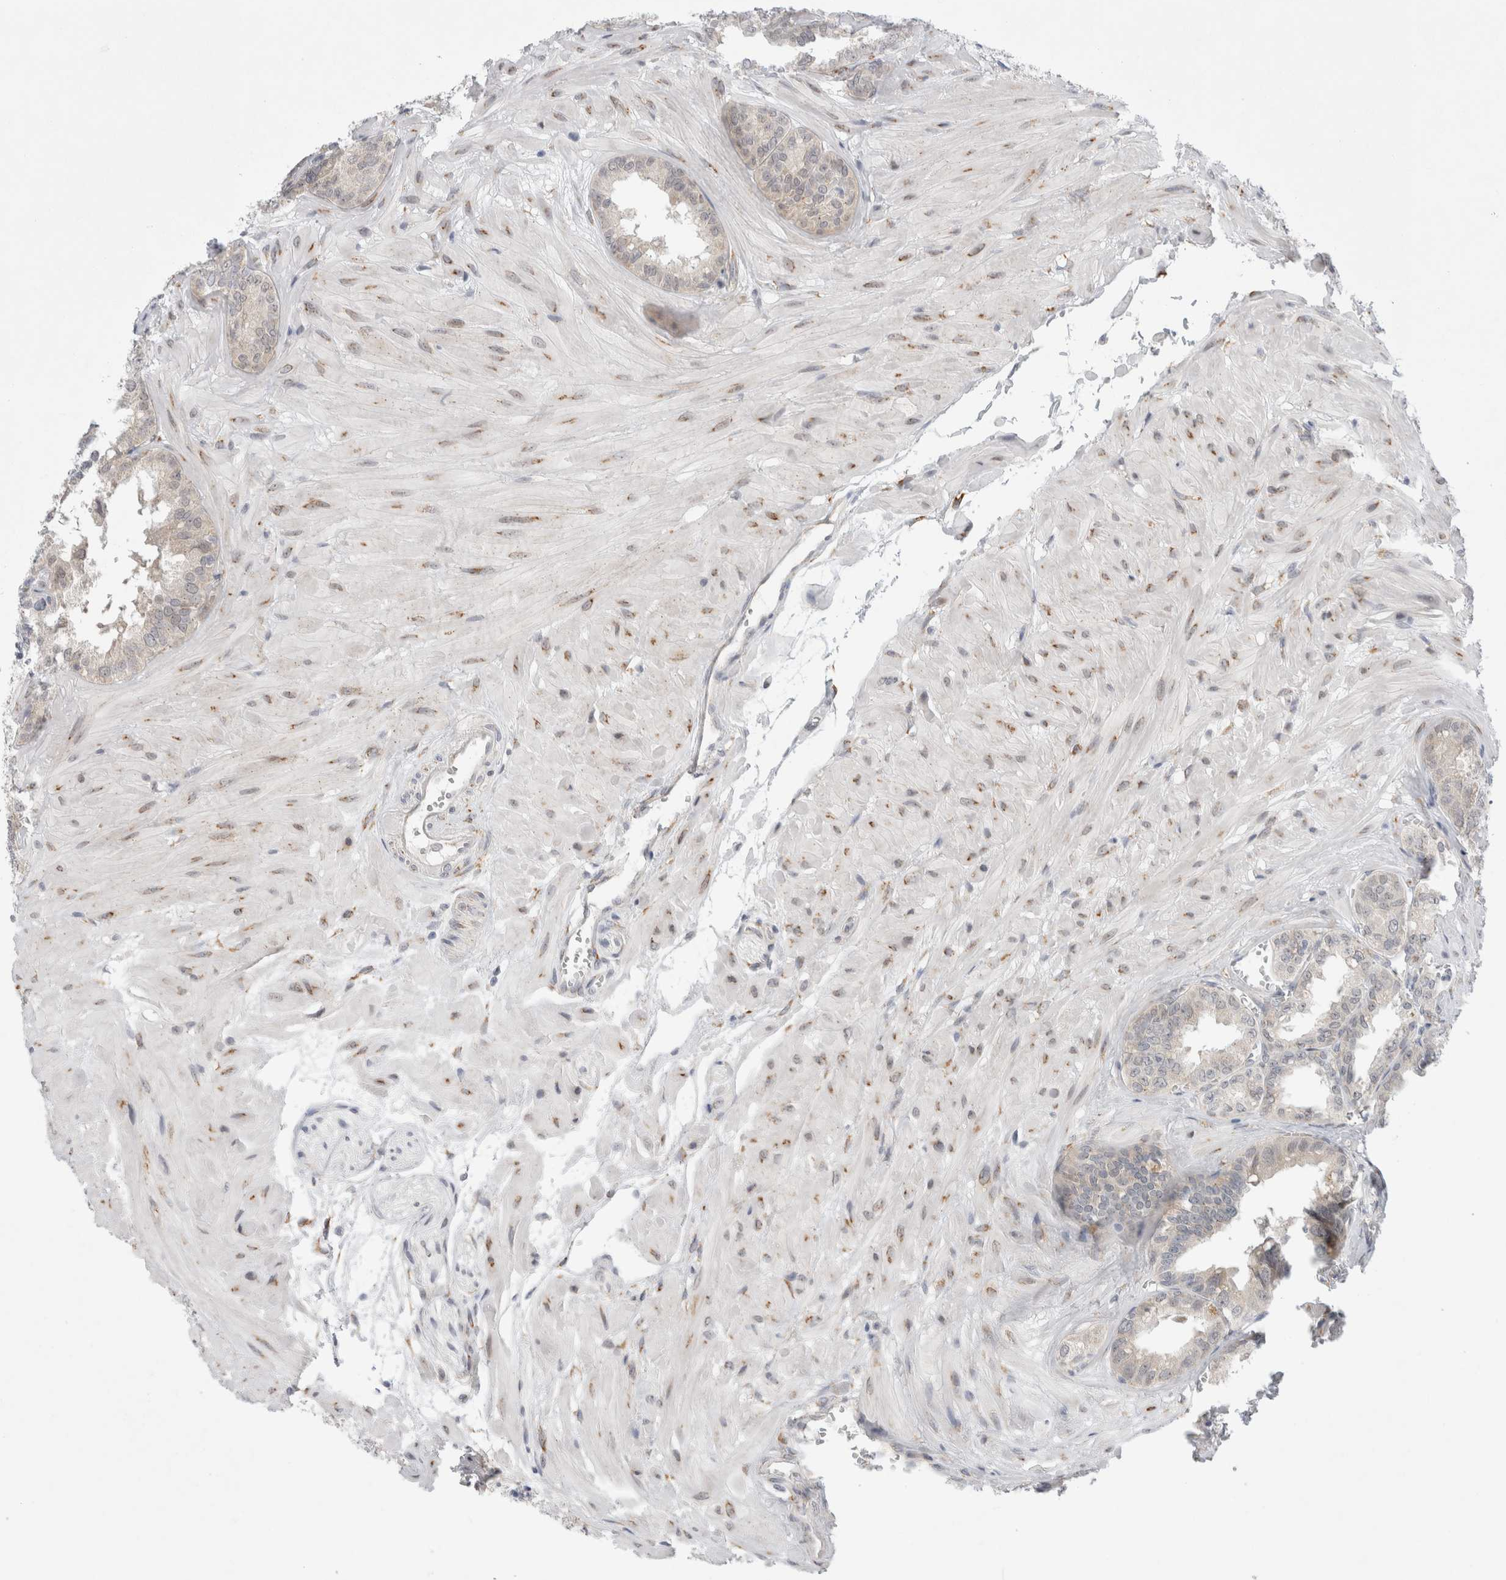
{"staining": {"intensity": "weak", "quantity": "<25%", "location": "cytoplasmic/membranous"}, "tissue": "seminal vesicle", "cell_type": "Glandular cells", "image_type": "normal", "snomed": [{"axis": "morphology", "description": "Normal tissue, NOS"}, {"axis": "topography", "description": "Prostate"}, {"axis": "topography", "description": "Seminal veicle"}], "caption": "This micrograph is of benign seminal vesicle stained with immunohistochemistry to label a protein in brown with the nuclei are counter-stained blue. There is no staining in glandular cells.", "gene": "TRMT1L", "patient": {"sex": "male", "age": 51}}